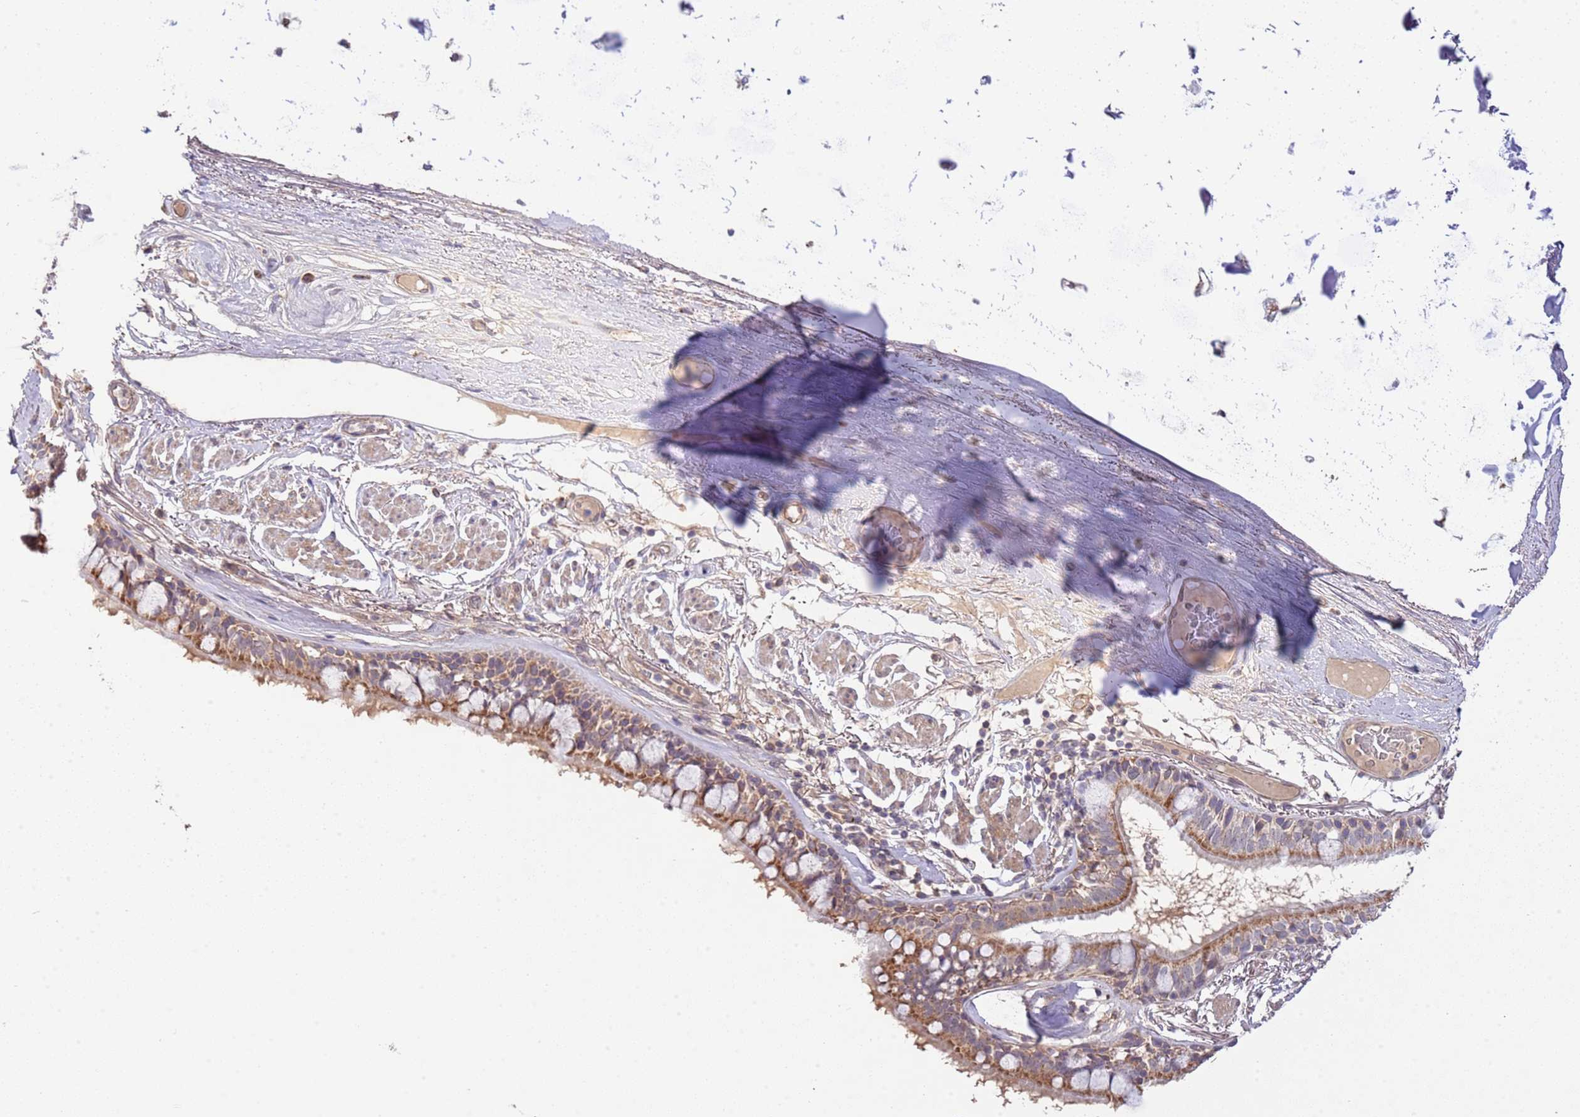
{"staining": {"intensity": "moderate", "quantity": ">75%", "location": "cytoplasmic/membranous"}, "tissue": "bronchus", "cell_type": "Respiratory epithelial cells", "image_type": "normal", "snomed": [{"axis": "morphology", "description": "Normal tissue, NOS"}, {"axis": "topography", "description": "Bronchus"}], "caption": "This micrograph reveals unremarkable bronchus stained with immunohistochemistry (IHC) to label a protein in brown. The cytoplasmic/membranous of respiratory epithelial cells show moderate positivity for the protein. Nuclei are counter-stained blue.", "gene": "IVD", "patient": {"sex": "male", "age": 70}}